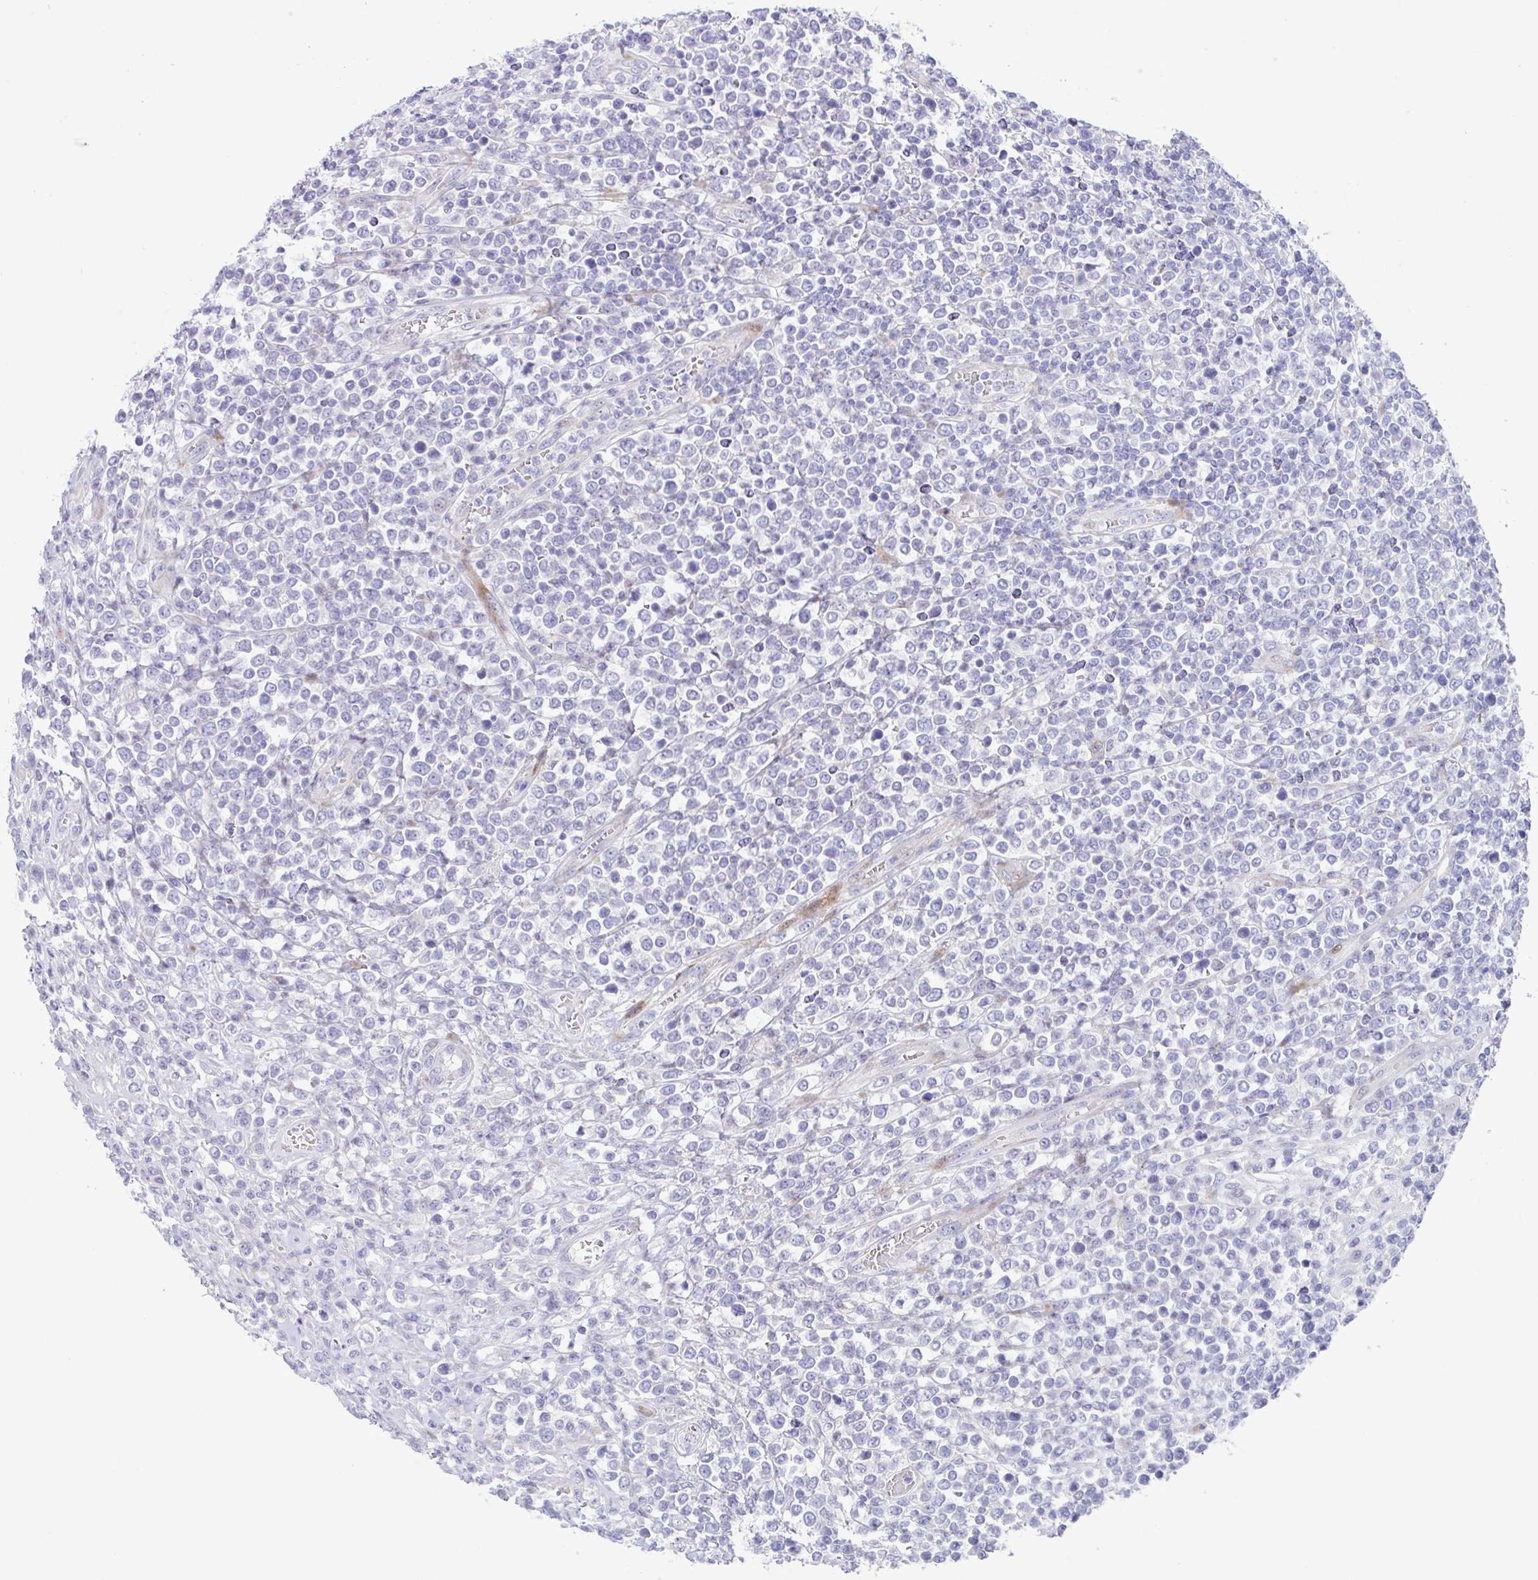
{"staining": {"intensity": "negative", "quantity": "none", "location": "none"}, "tissue": "lymphoma", "cell_type": "Tumor cells", "image_type": "cancer", "snomed": [{"axis": "morphology", "description": "Malignant lymphoma, non-Hodgkin's type, High grade"}, {"axis": "topography", "description": "Soft tissue"}], "caption": "Lymphoma stained for a protein using immunohistochemistry (IHC) exhibits no positivity tumor cells.", "gene": "ZNF713", "patient": {"sex": "female", "age": 56}}